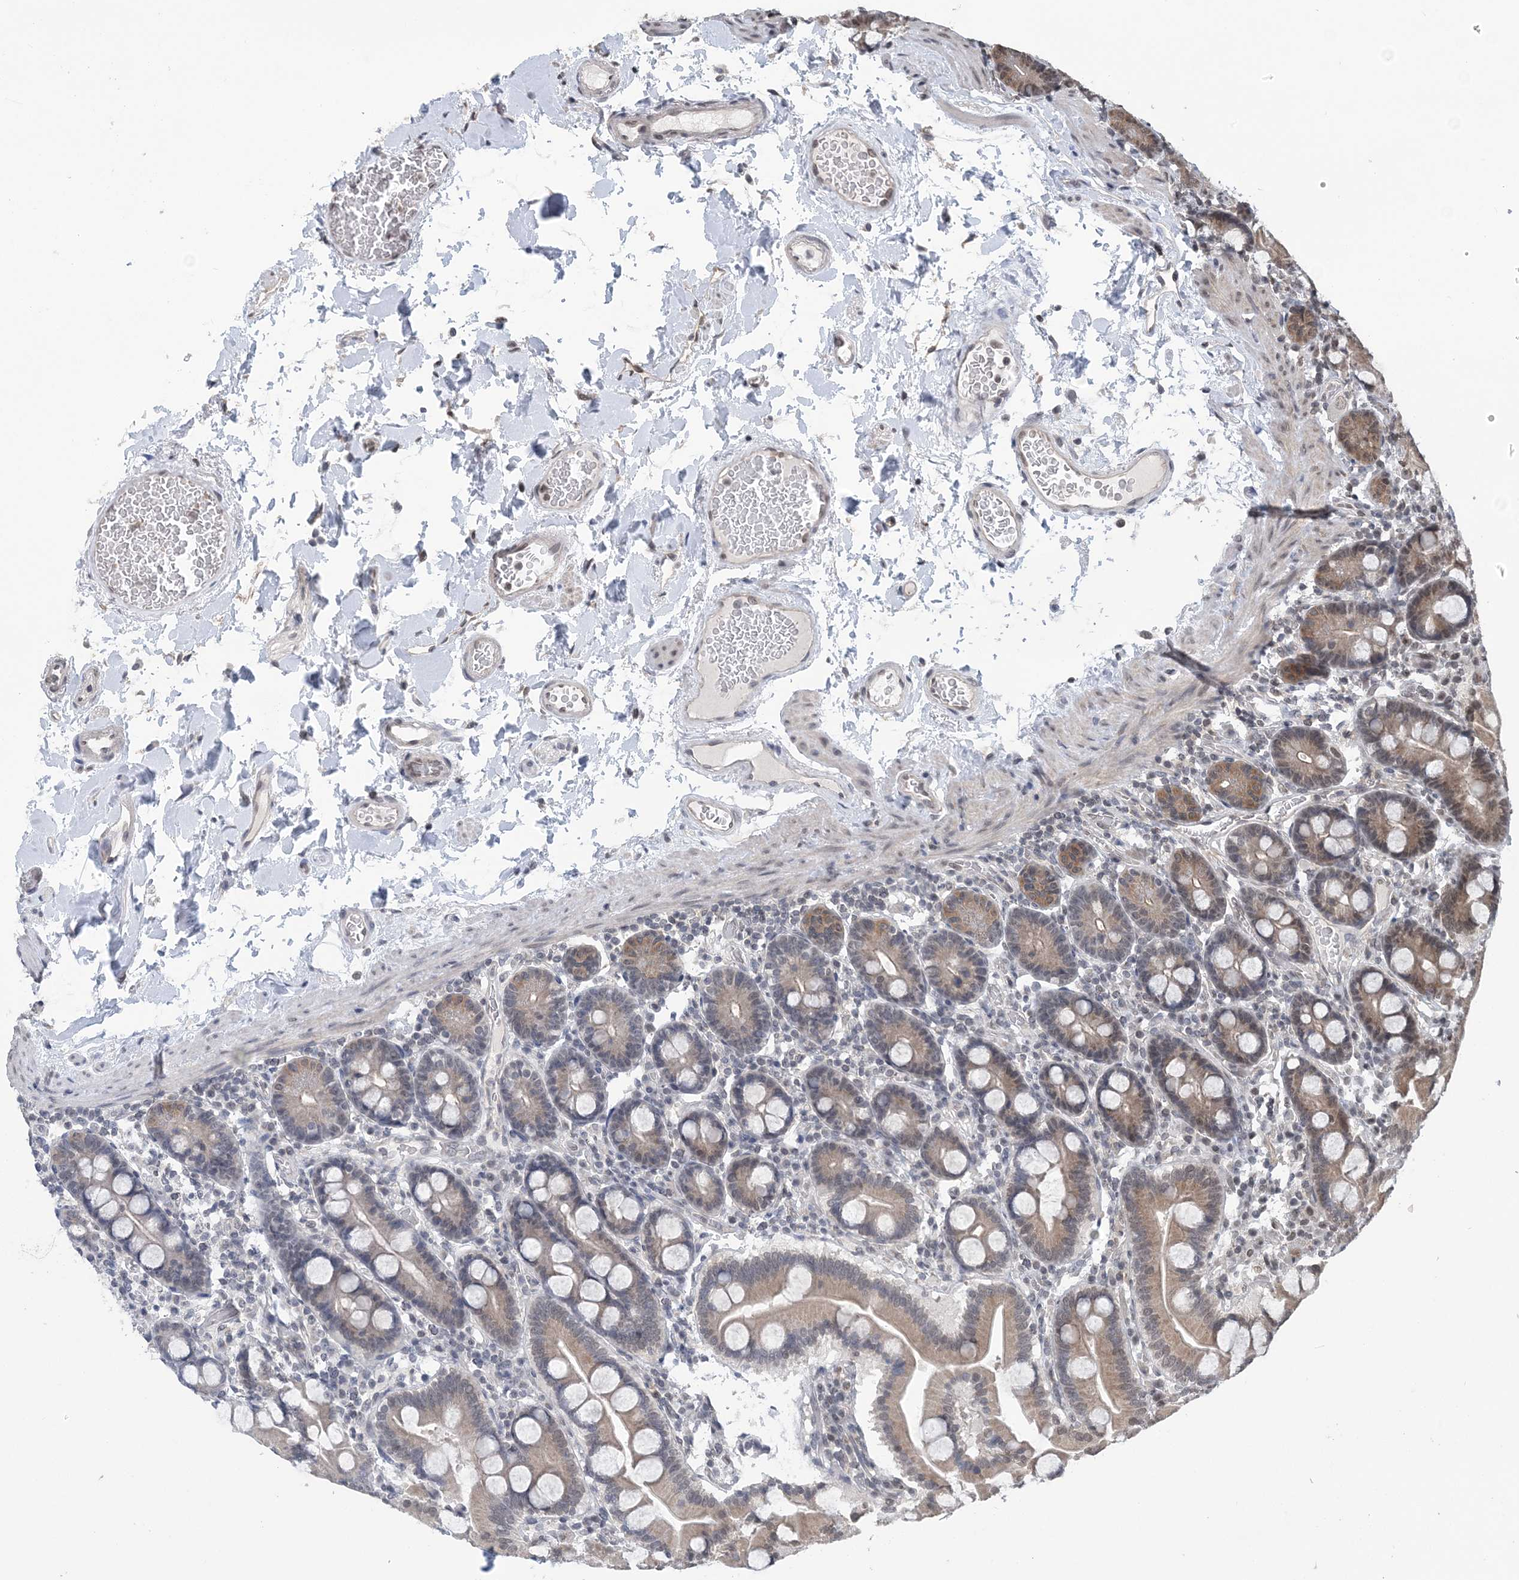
{"staining": {"intensity": "weak", "quantity": ">75%", "location": "cytoplasmic/membranous,nuclear"}, "tissue": "duodenum", "cell_type": "Glandular cells", "image_type": "normal", "snomed": [{"axis": "morphology", "description": "Normal tissue, NOS"}, {"axis": "topography", "description": "Duodenum"}], "caption": "Immunohistochemistry (IHC) staining of benign duodenum, which displays low levels of weak cytoplasmic/membranous,nuclear expression in approximately >75% of glandular cells indicating weak cytoplasmic/membranous,nuclear protein expression. The staining was performed using DAB (3,3'-diaminobenzidine) (brown) for protein detection and nuclei were counterstained in hematoxylin (blue).", "gene": "CCDC152", "patient": {"sex": "male", "age": 55}}